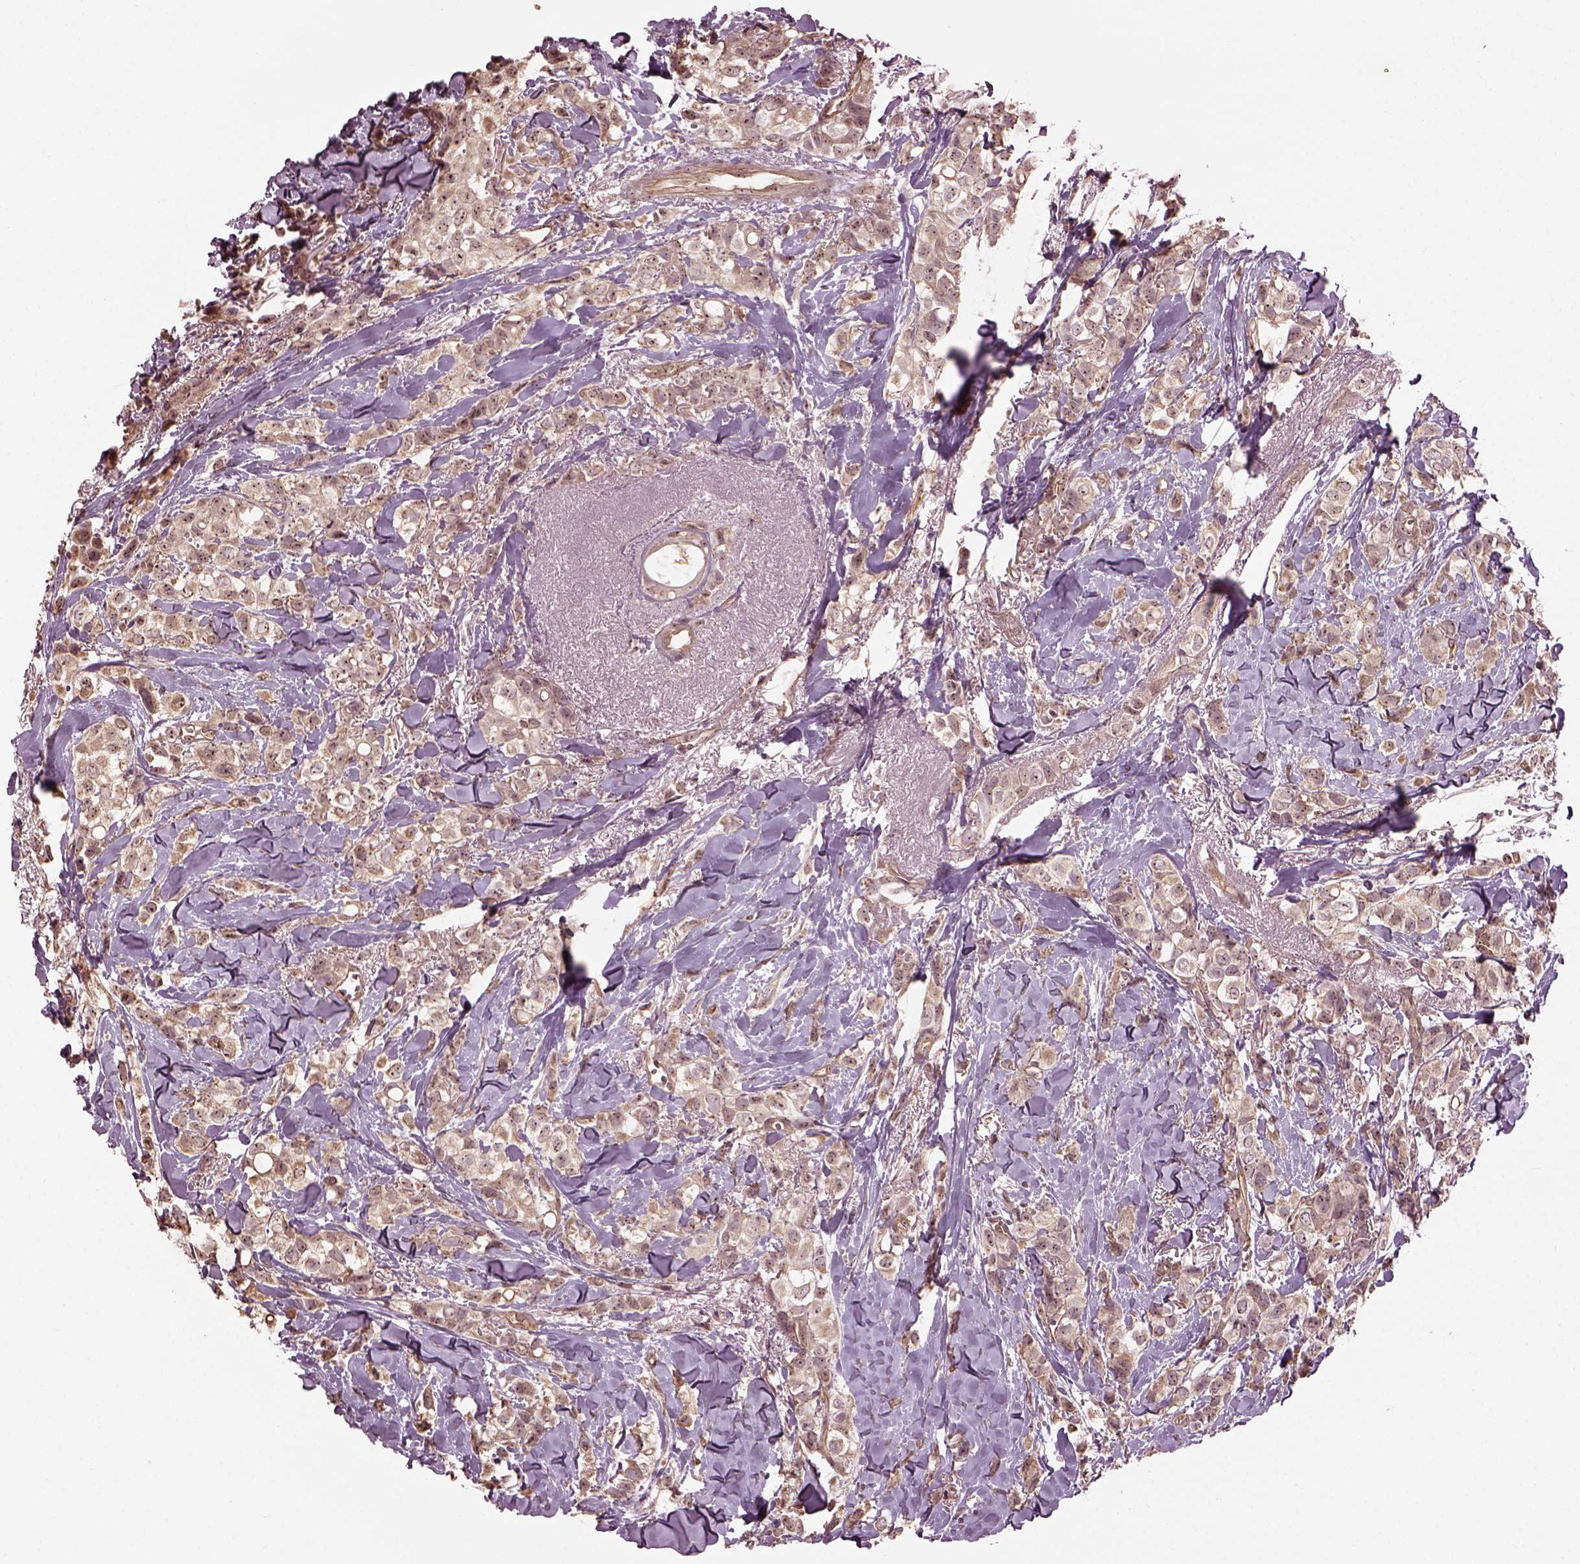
{"staining": {"intensity": "weak", "quantity": "25%-75%", "location": "cytoplasmic/membranous,nuclear"}, "tissue": "breast cancer", "cell_type": "Tumor cells", "image_type": "cancer", "snomed": [{"axis": "morphology", "description": "Duct carcinoma"}, {"axis": "topography", "description": "Breast"}], "caption": "Breast invasive ductal carcinoma was stained to show a protein in brown. There is low levels of weak cytoplasmic/membranous and nuclear staining in about 25%-75% of tumor cells.", "gene": "GNRH1", "patient": {"sex": "female", "age": 85}}